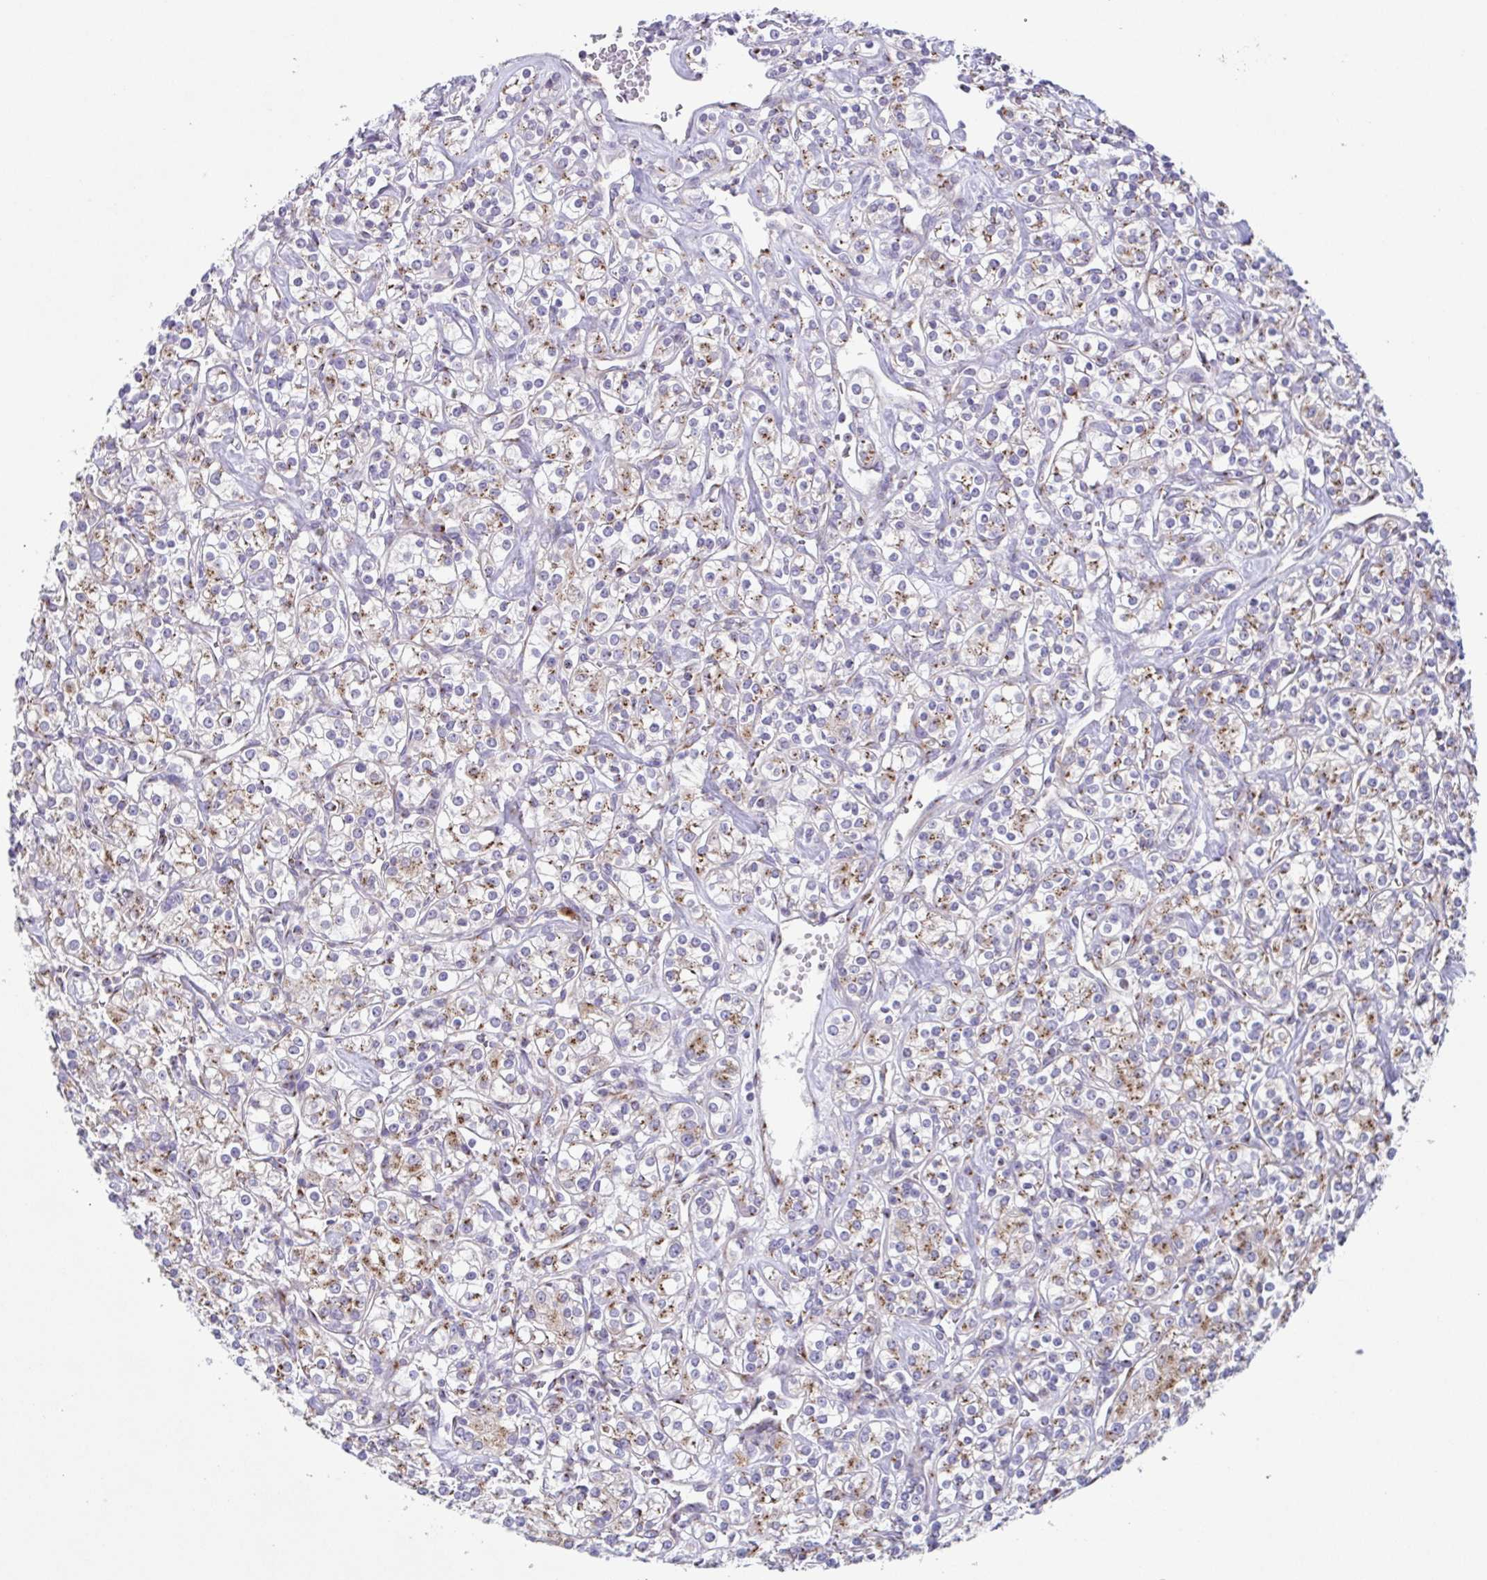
{"staining": {"intensity": "moderate", "quantity": ">75%", "location": "cytoplasmic/membranous"}, "tissue": "renal cancer", "cell_type": "Tumor cells", "image_type": "cancer", "snomed": [{"axis": "morphology", "description": "Adenocarcinoma, NOS"}, {"axis": "topography", "description": "Kidney"}], "caption": "IHC of renal adenocarcinoma demonstrates medium levels of moderate cytoplasmic/membranous expression in about >75% of tumor cells.", "gene": "COL17A1", "patient": {"sex": "male", "age": 77}}